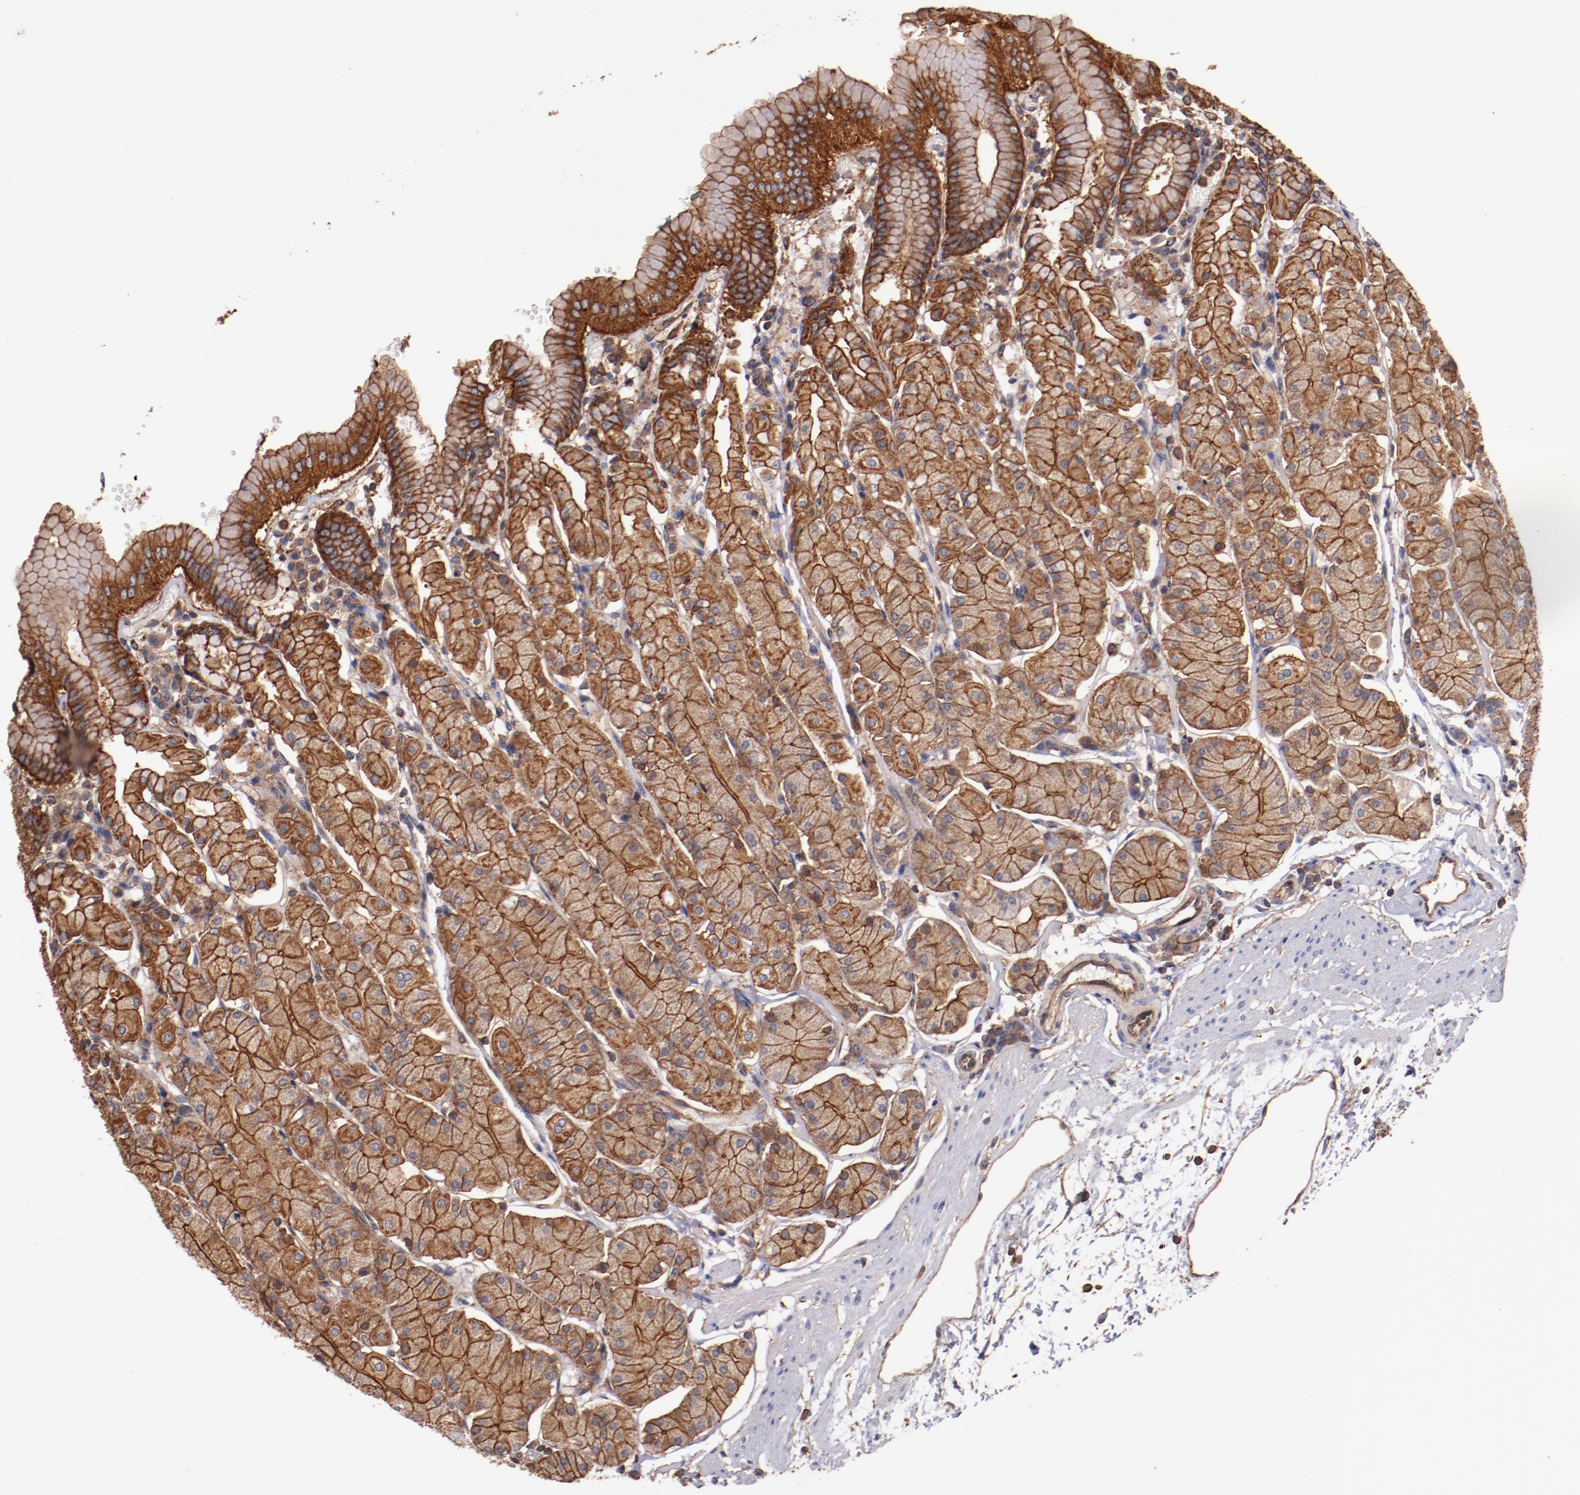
{"staining": {"intensity": "strong", "quantity": ">75%", "location": "cytoplasmic/membranous"}, "tissue": "stomach", "cell_type": "Glandular cells", "image_type": "normal", "snomed": [{"axis": "morphology", "description": "Normal tissue, NOS"}, {"axis": "topography", "description": "Stomach, upper"}, {"axis": "topography", "description": "Stomach"}], "caption": "Strong cytoplasmic/membranous protein positivity is seen in about >75% of glandular cells in stomach. (DAB (3,3'-diaminobenzidine) IHC with brightfield microscopy, high magnification).", "gene": "TMOD3", "patient": {"sex": "male", "age": 76}}